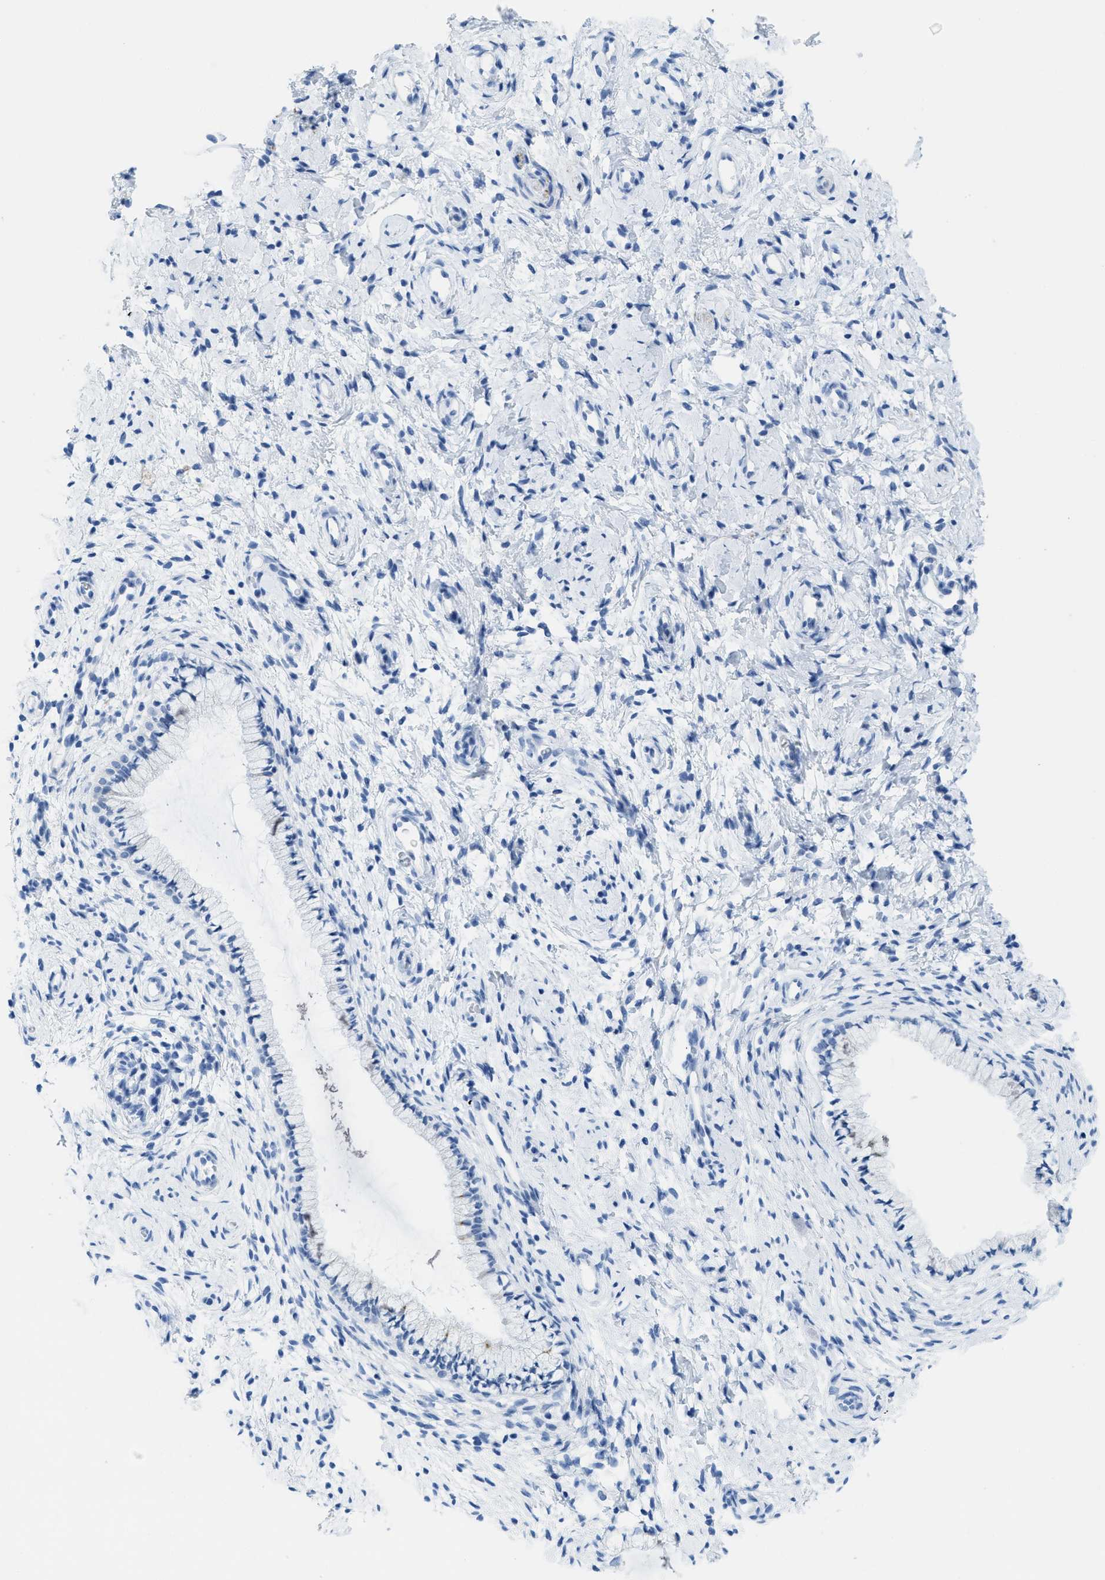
{"staining": {"intensity": "negative", "quantity": "none", "location": "none"}, "tissue": "cervix", "cell_type": "Glandular cells", "image_type": "normal", "snomed": [{"axis": "morphology", "description": "Normal tissue, NOS"}, {"axis": "topography", "description": "Cervix"}], "caption": "Immunohistochemical staining of benign human cervix exhibits no significant positivity in glandular cells.", "gene": "WDR4", "patient": {"sex": "female", "age": 72}}